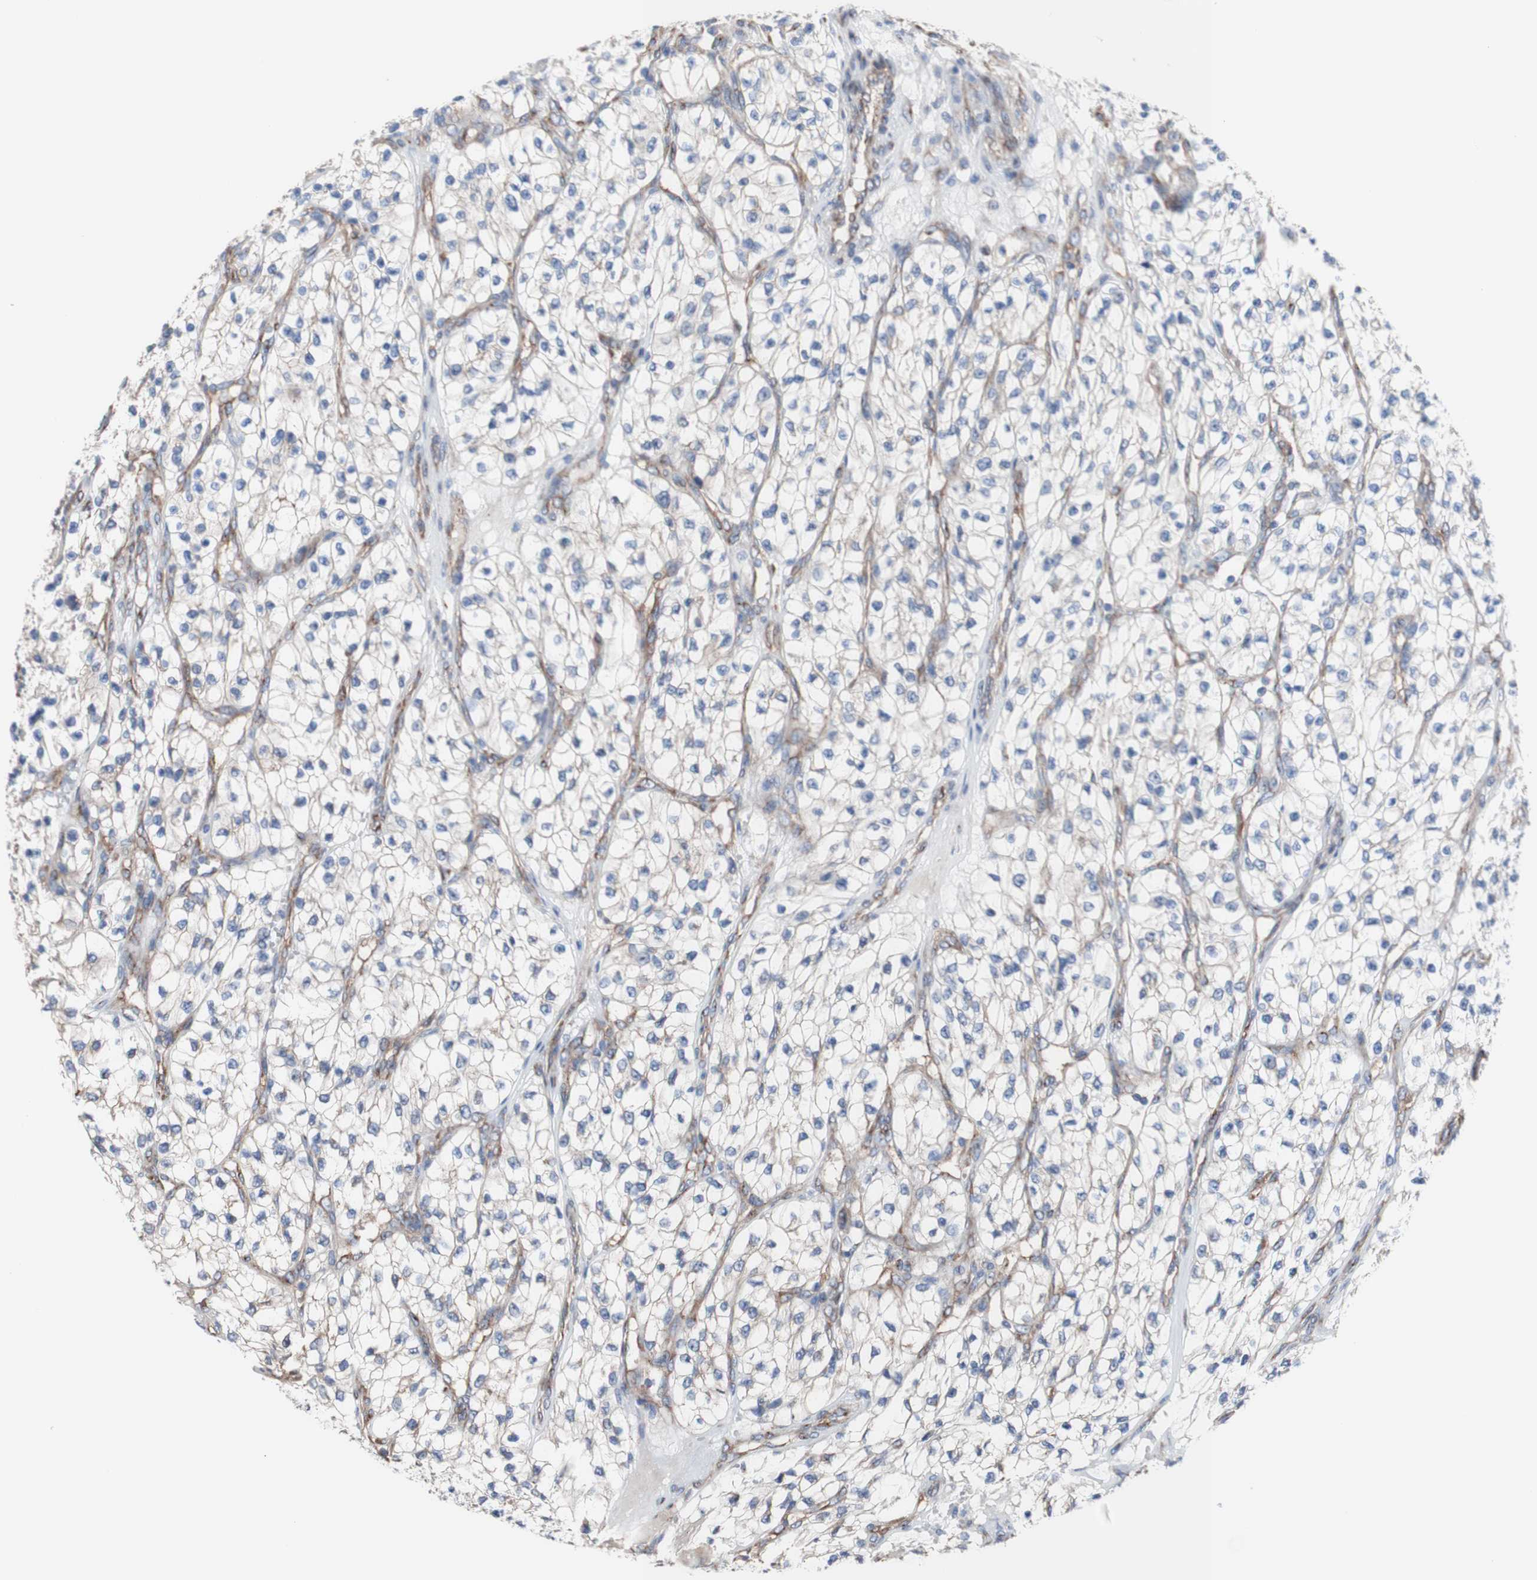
{"staining": {"intensity": "negative", "quantity": "none", "location": "none"}, "tissue": "renal cancer", "cell_type": "Tumor cells", "image_type": "cancer", "snomed": [{"axis": "morphology", "description": "Adenocarcinoma, NOS"}, {"axis": "topography", "description": "Kidney"}], "caption": "Tumor cells are negative for protein expression in human renal cancer (adenocarcinoma). Brightfield microscopy of immunohistochemistry stained with DAB (brown) and hematoxylin (blue), captured at high magnification.", "gene": "LRIG3", "patient": {"sex": "female", "age": 57}}